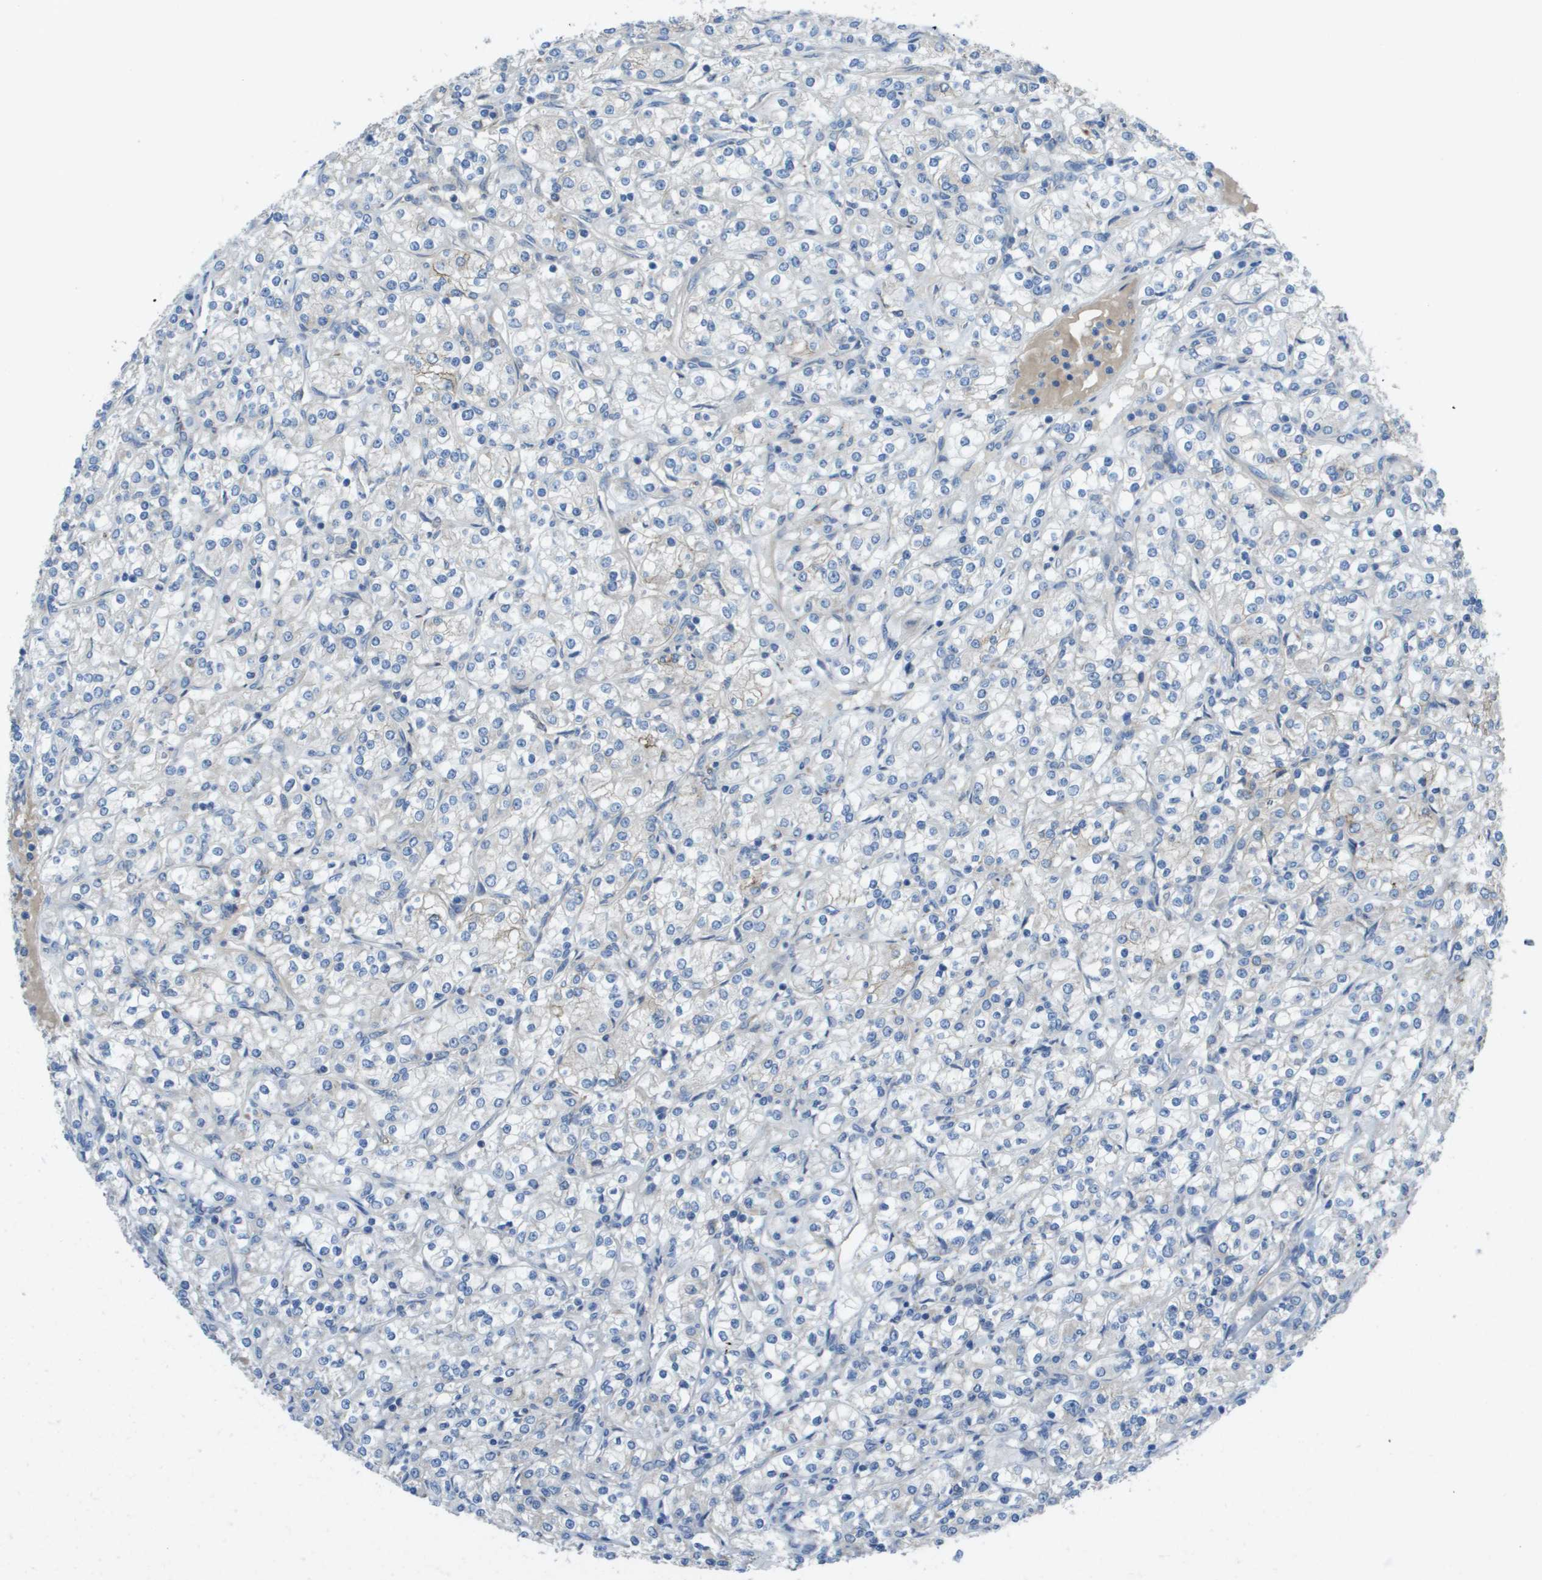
{"staining": {"intensity": "negative", "quantity": "none", "location": "none"}, "tissue": "renal cancer", "cell_type": "Tumor cells", "image_type": "cancer", "snomed": [{"axis": "morphology", "description": "Adenocarcinoma, NOS"}, {"axis": "topography", "description": "Kidney"}], "caption": "High magnification brightfield microscopy of renal adenocarcinoma stained with DAB (3,3'-diaminobenzidine) (brown) and counterstained with hematoxylin (blue): tumor cells show no significant staining.", "gene": "CLCN2", "patient": {"sex": "male", "age": 77}}